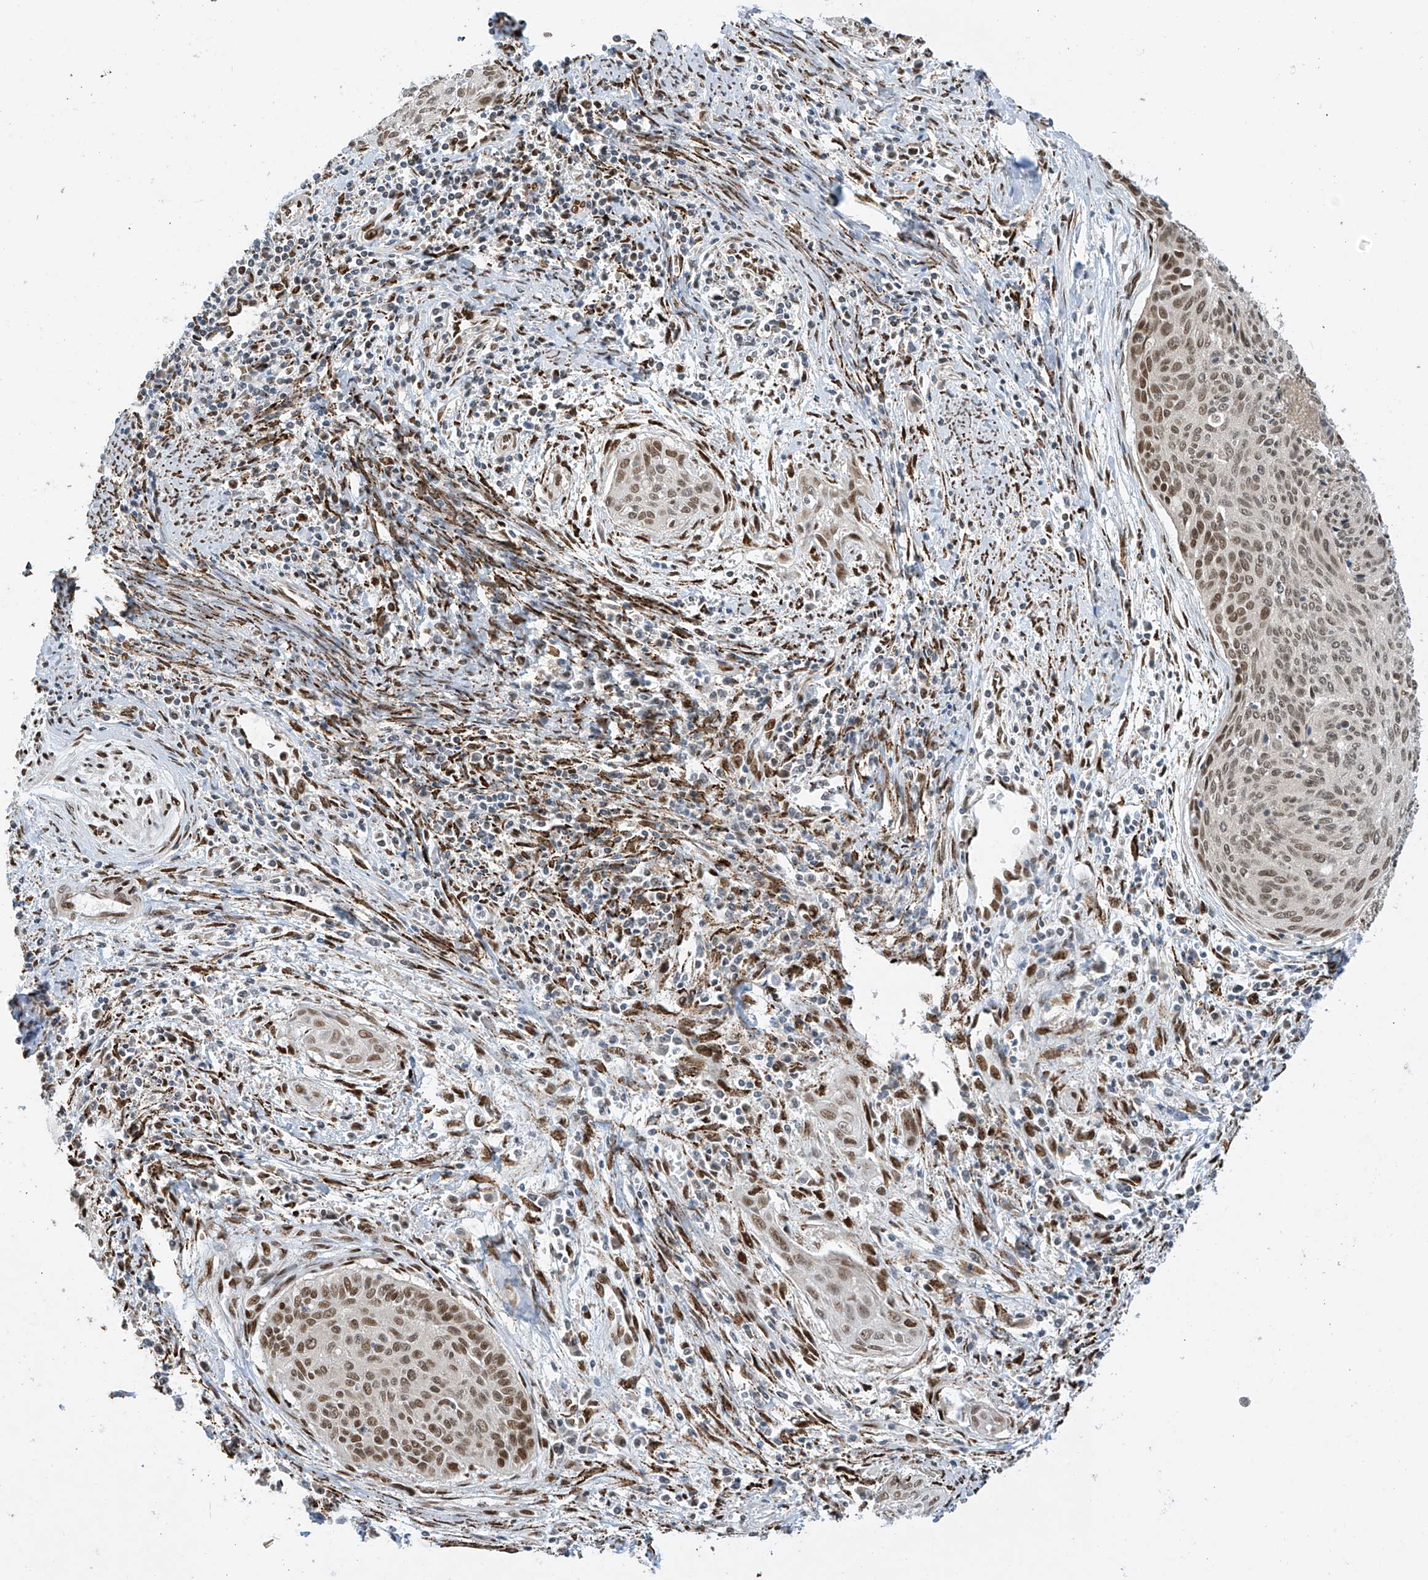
{"staining": {"intensity": "moderate", "quantity": ">75%", "location": "nuclear"}, "tissue": "cervical cancer", "cell_type": "Tumor cells", "image_type": "cancer", "snomed": [{"axis": "morphology", "description": "Squamous cell carcinoma, NOS"}, {"axis": "topography", "description": "Cervix"}], "caption": "Protein expression analysis of cervical squamous cell carcinoma exhibits moderate nuclear positivity in about >75% of tumor cells. (DAB IHC, brown staining for protein, blue staining for nuclei).", "gene": "PM20D2", "patient": {"sex": "female", "age": 55}}